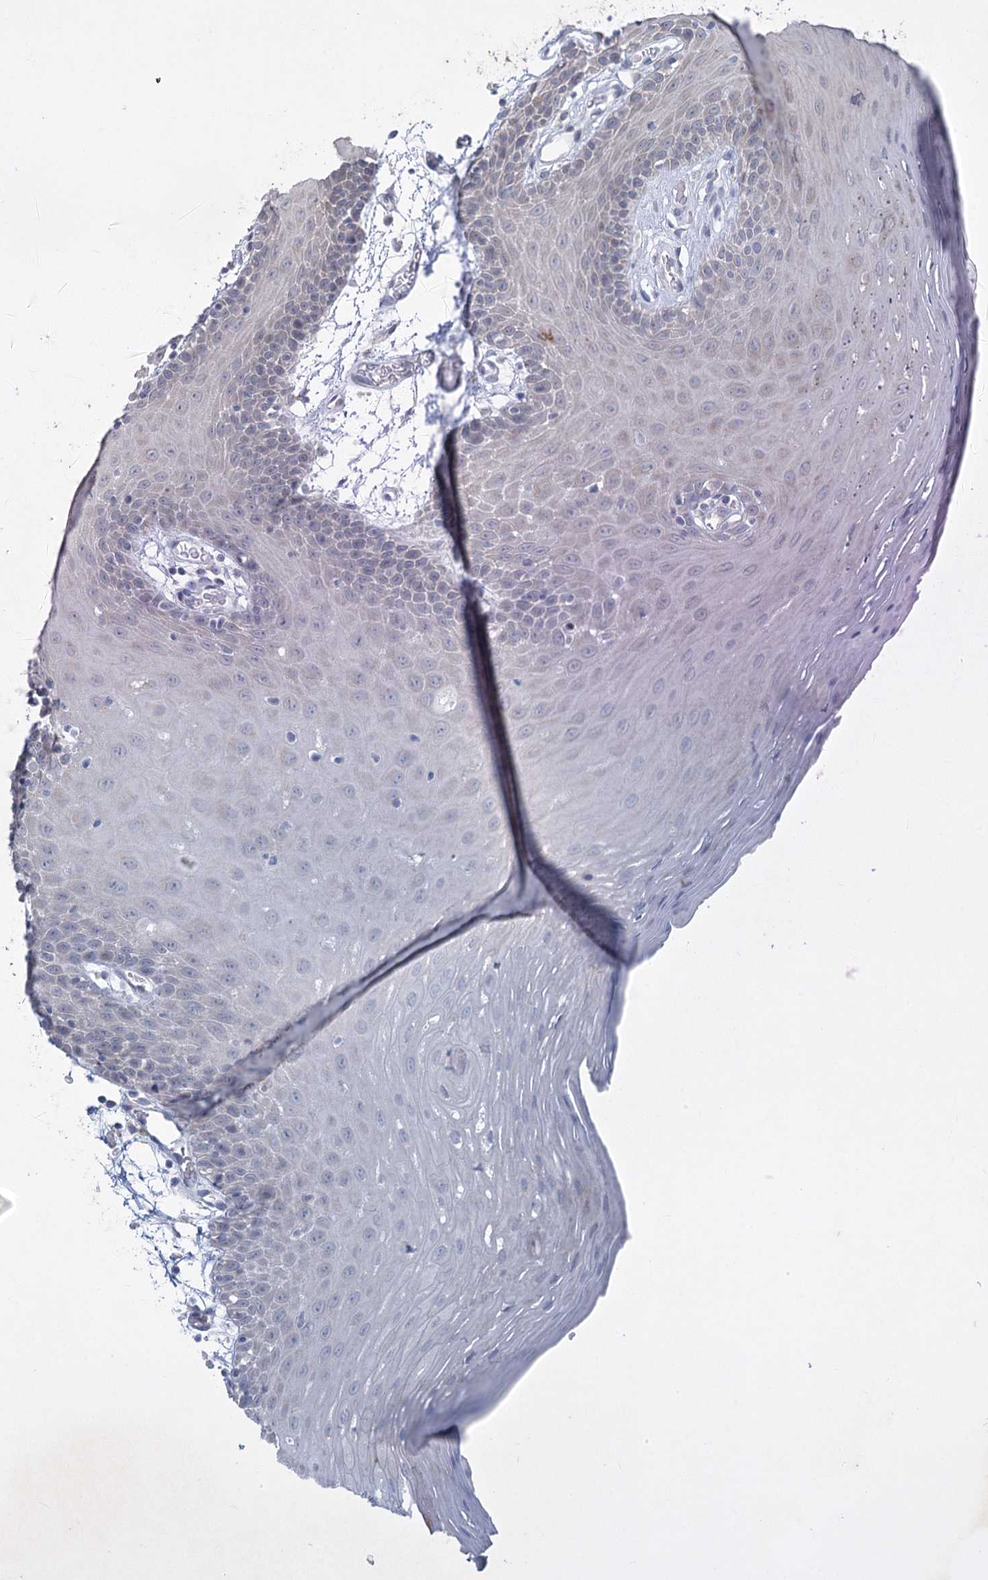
{"staining": {"intensity": "negative", "quantity": "none", "location": "none"}, "tissue": "oral mucosa", "cell_type": "Squamous epithelial cells", "image_type": "normal", "snomed": [{"axis": "morphology", "description": "Normal tissue, NOS"}, {"axis": "topography", "description": "Skeletal muscle"}, {"axis": "topography", "description": "Oral tissue"}, {"axis": "topography", "description": "Salivary gland"}, {"axis": "topography", "description": "Peripheral nerve tissue"}], "caption": "The image displays no significant positivity in squamous epithelial cells of oral mucosa.", "gene": "PLA2G12A", "patient": {"sex": "male", "age": 54}}